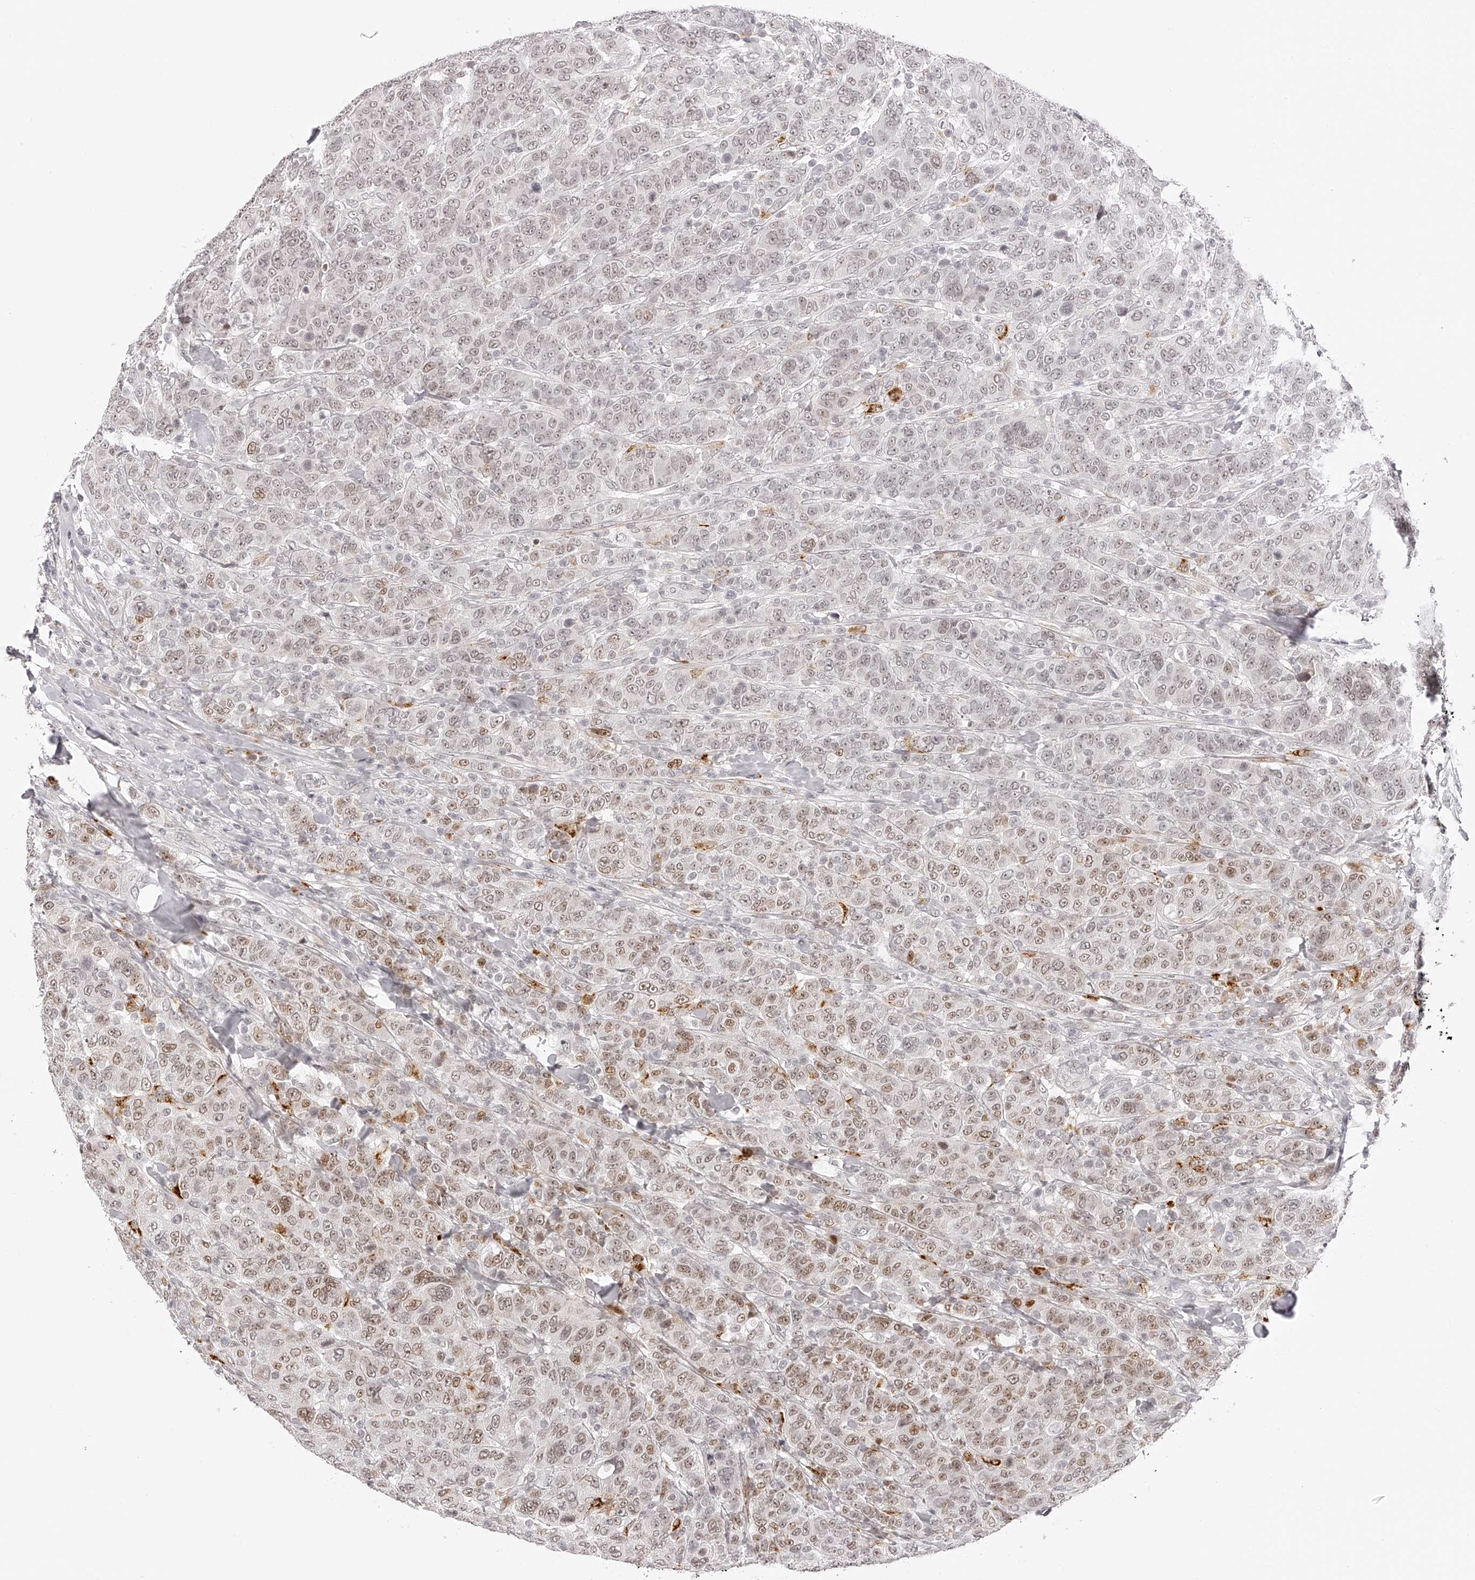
{"staining": {"intensity": "moderate", "quantity": "25%-75%", "location": "nuclear"}, "tissue": "breast cancer", "cell_type": "Tumor cells", "image_type": "cancer", "snomed": [{"axis": "morphology", "description": "Duct carcinoma"}, {"axis": "topography", "description": "Breast"}], "caption": "Moderate nuclear protein expression is present in approximately 25%-75% of tumor cells in breast cancer (infiltrating ductal carcinoma).", "gene": "PLEKHG1", "patient": {"sex": "female", "age": 37}}